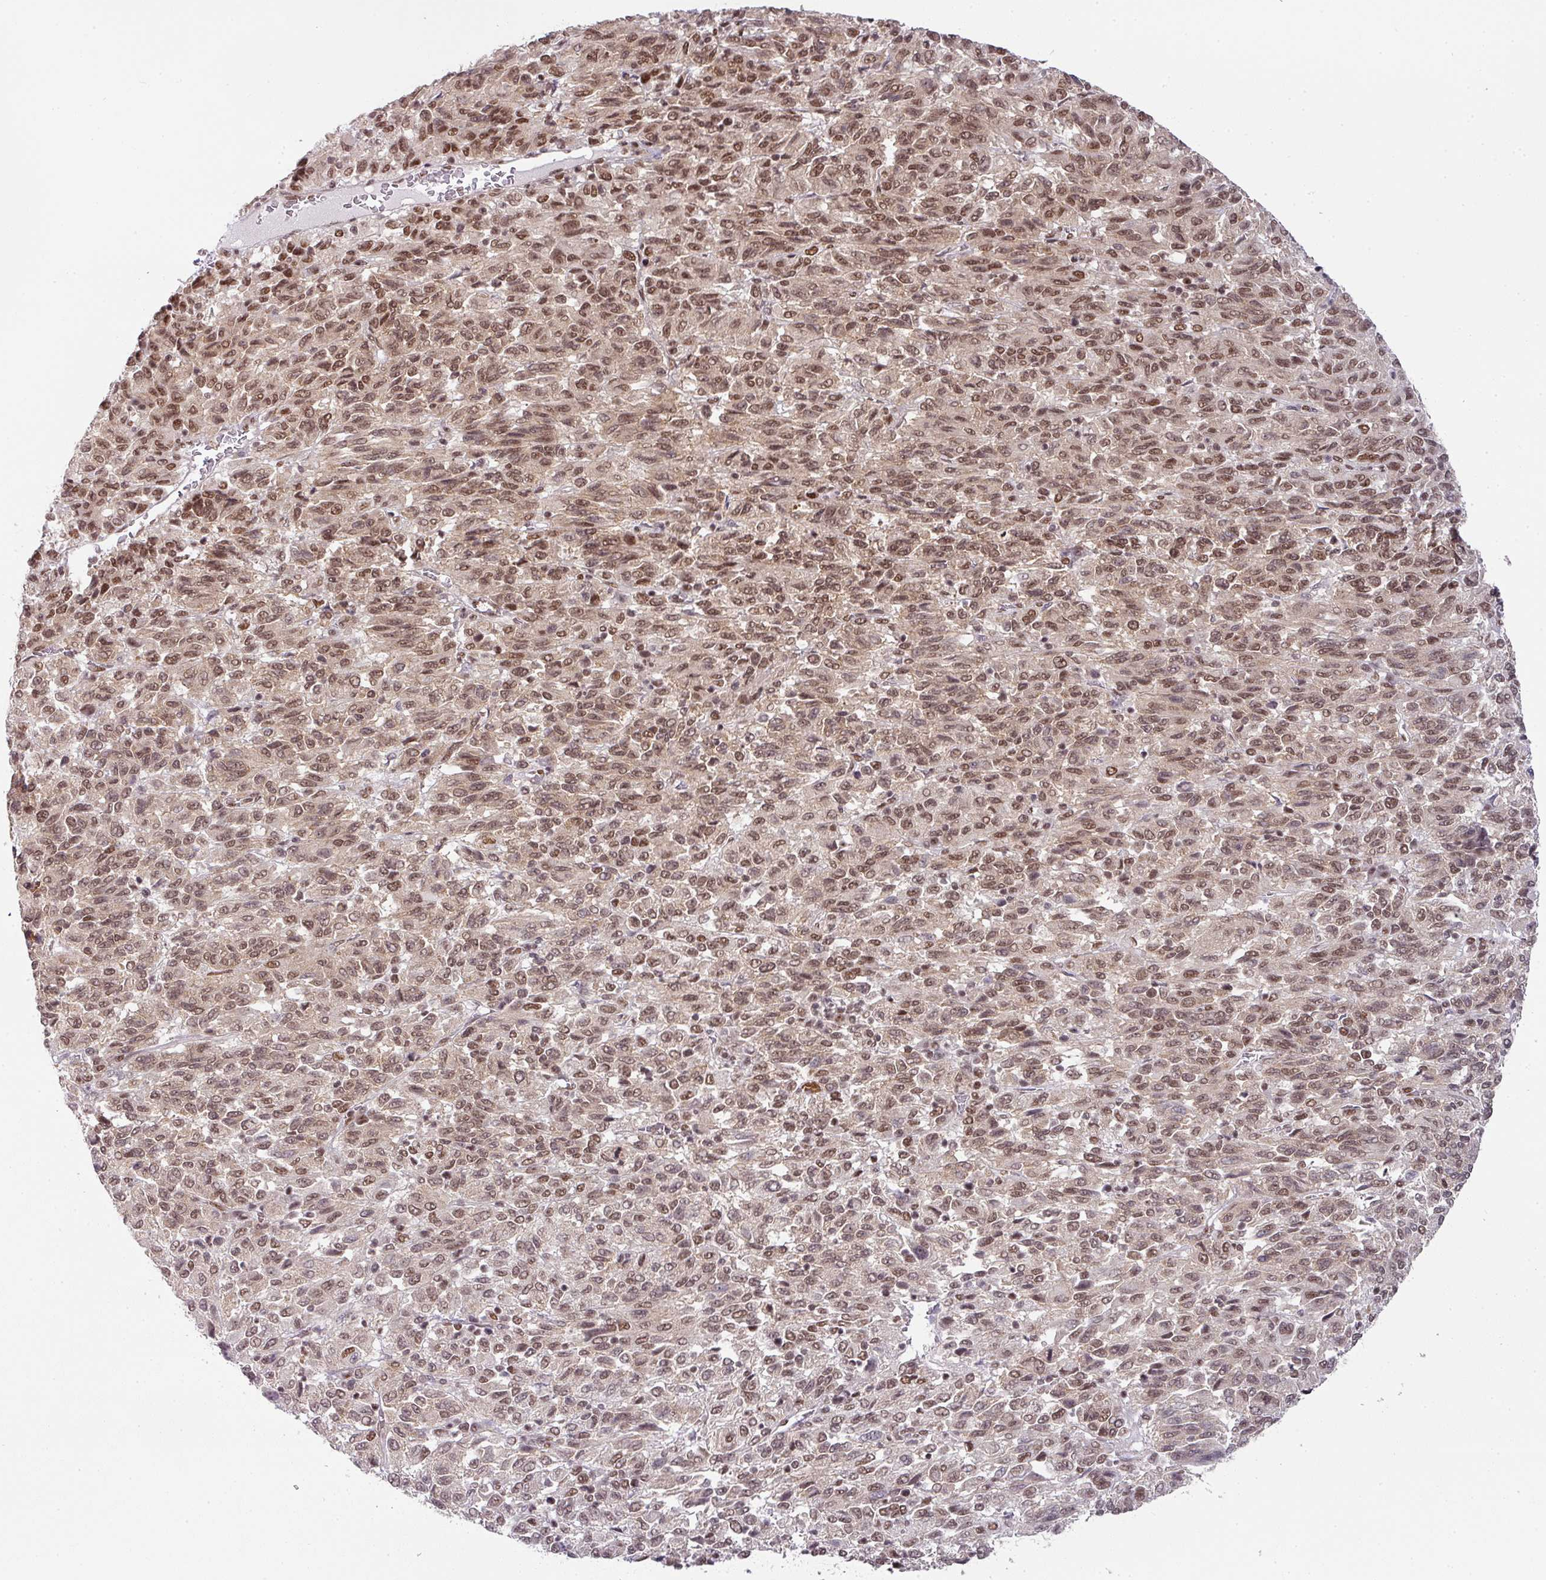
{"staining": {"intensity": "moderate", "quantity": "25%-75%", "location": "nuclear"}, "tissue": "melanoma", "cell_type": "Tumor cells", "image_type": "cancer", "snomed": [{"axis": "morphology", "description": "Malignant melanoma, Metastatic site"}, {"axis": "topography", "description": "Lung"}], "caption": "The immunohistochemical stain shows moderate nuclear expression in tumor cells of melanoma tissue.", "gene": "NCOA5", "patient": {"sex": "male", "age": 64}}